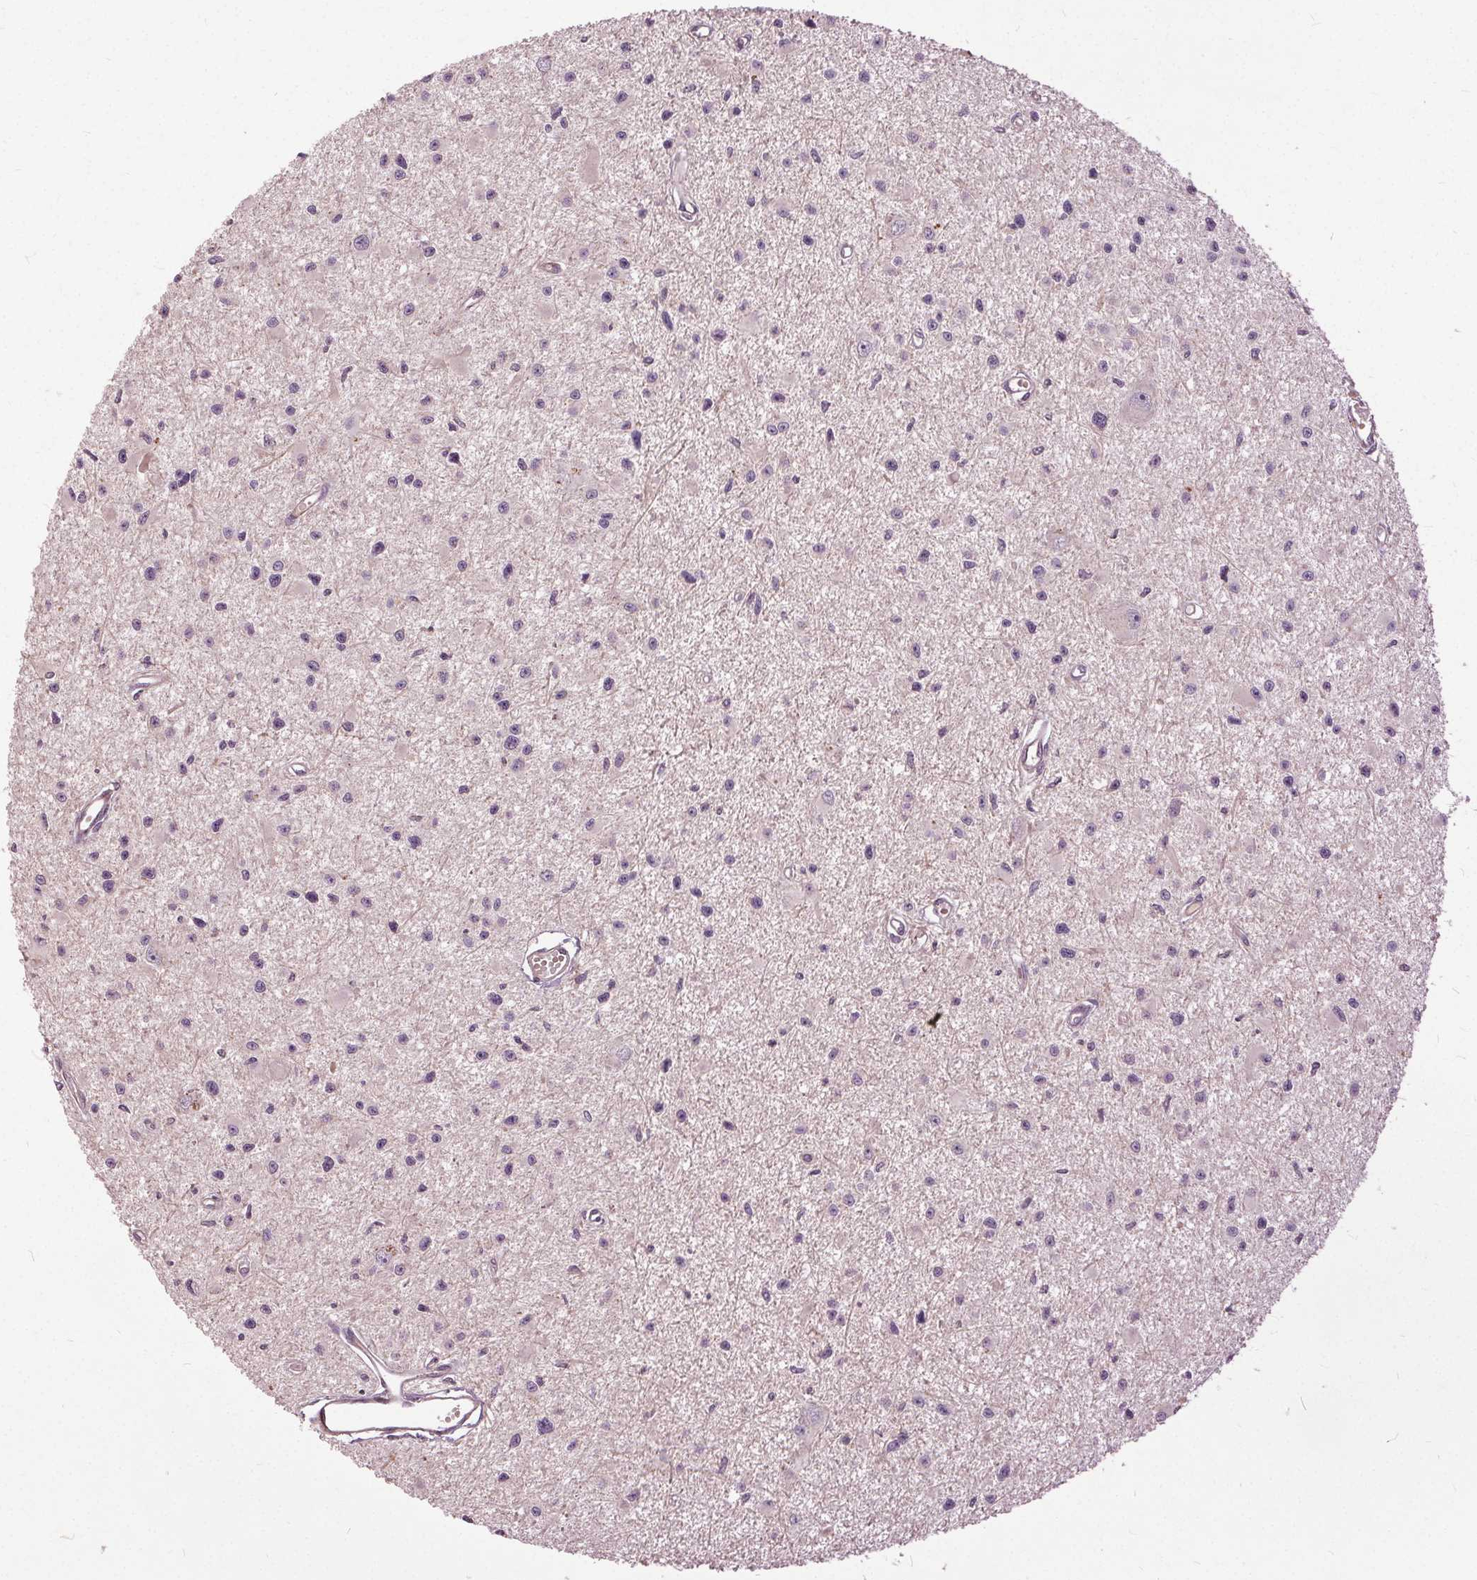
{"staining": {"intensity": "negative", "quantity": "none", "location": "none"}, "tissue": "glioma", "cell_type": "Tumor cells", "image_type": "cancer", "snomed": [{"axis": "morphology", "description": "Glioma, malignant, High grade"}, {"axis": "topography", "description": "Brain"}], "caption": "This is an immunohistochemistry image of glioma. There is no staining in tumor cells.", "gene": "PDGFD", "patient": {"sex": "male", "age": 54}}